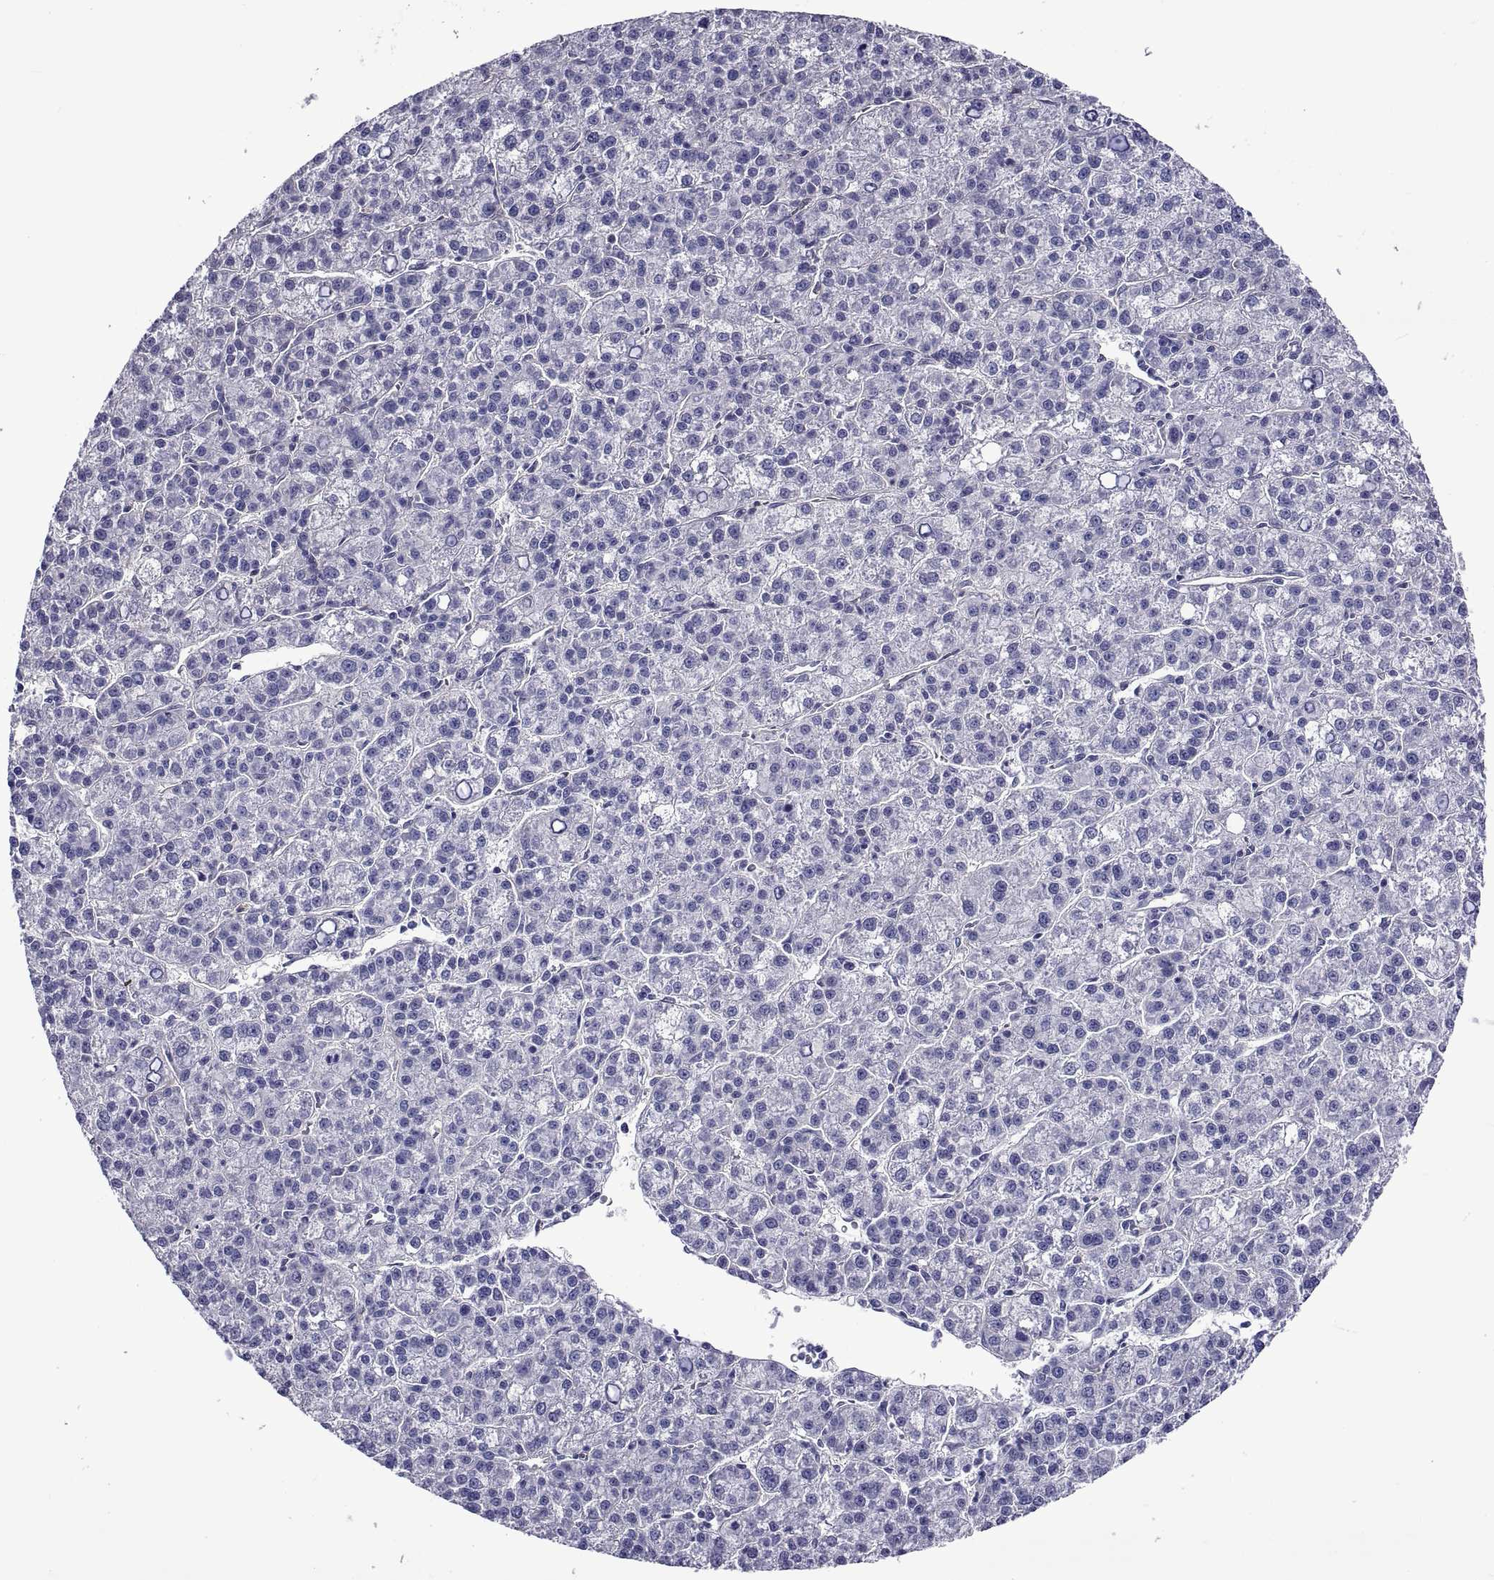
{"staining": {"intensity": "negative", "quantity": "none", "location": "none"}, "tissue": "liver cancer", "cell_type": "Tumor cells", "image_type": "cancer", "snomed": [{"axis": "morphology", "description": "Carcinoma, Hepatocellular, NOS"}, {"axis": "topography", "description": "Liver"}], "caption": "Human liver cancer stained for a protein using immunohistochemistry exhibits no positivity in tumor cells.", "gene": "LCN9", "patient": {"sex": "female", "age": 60}}